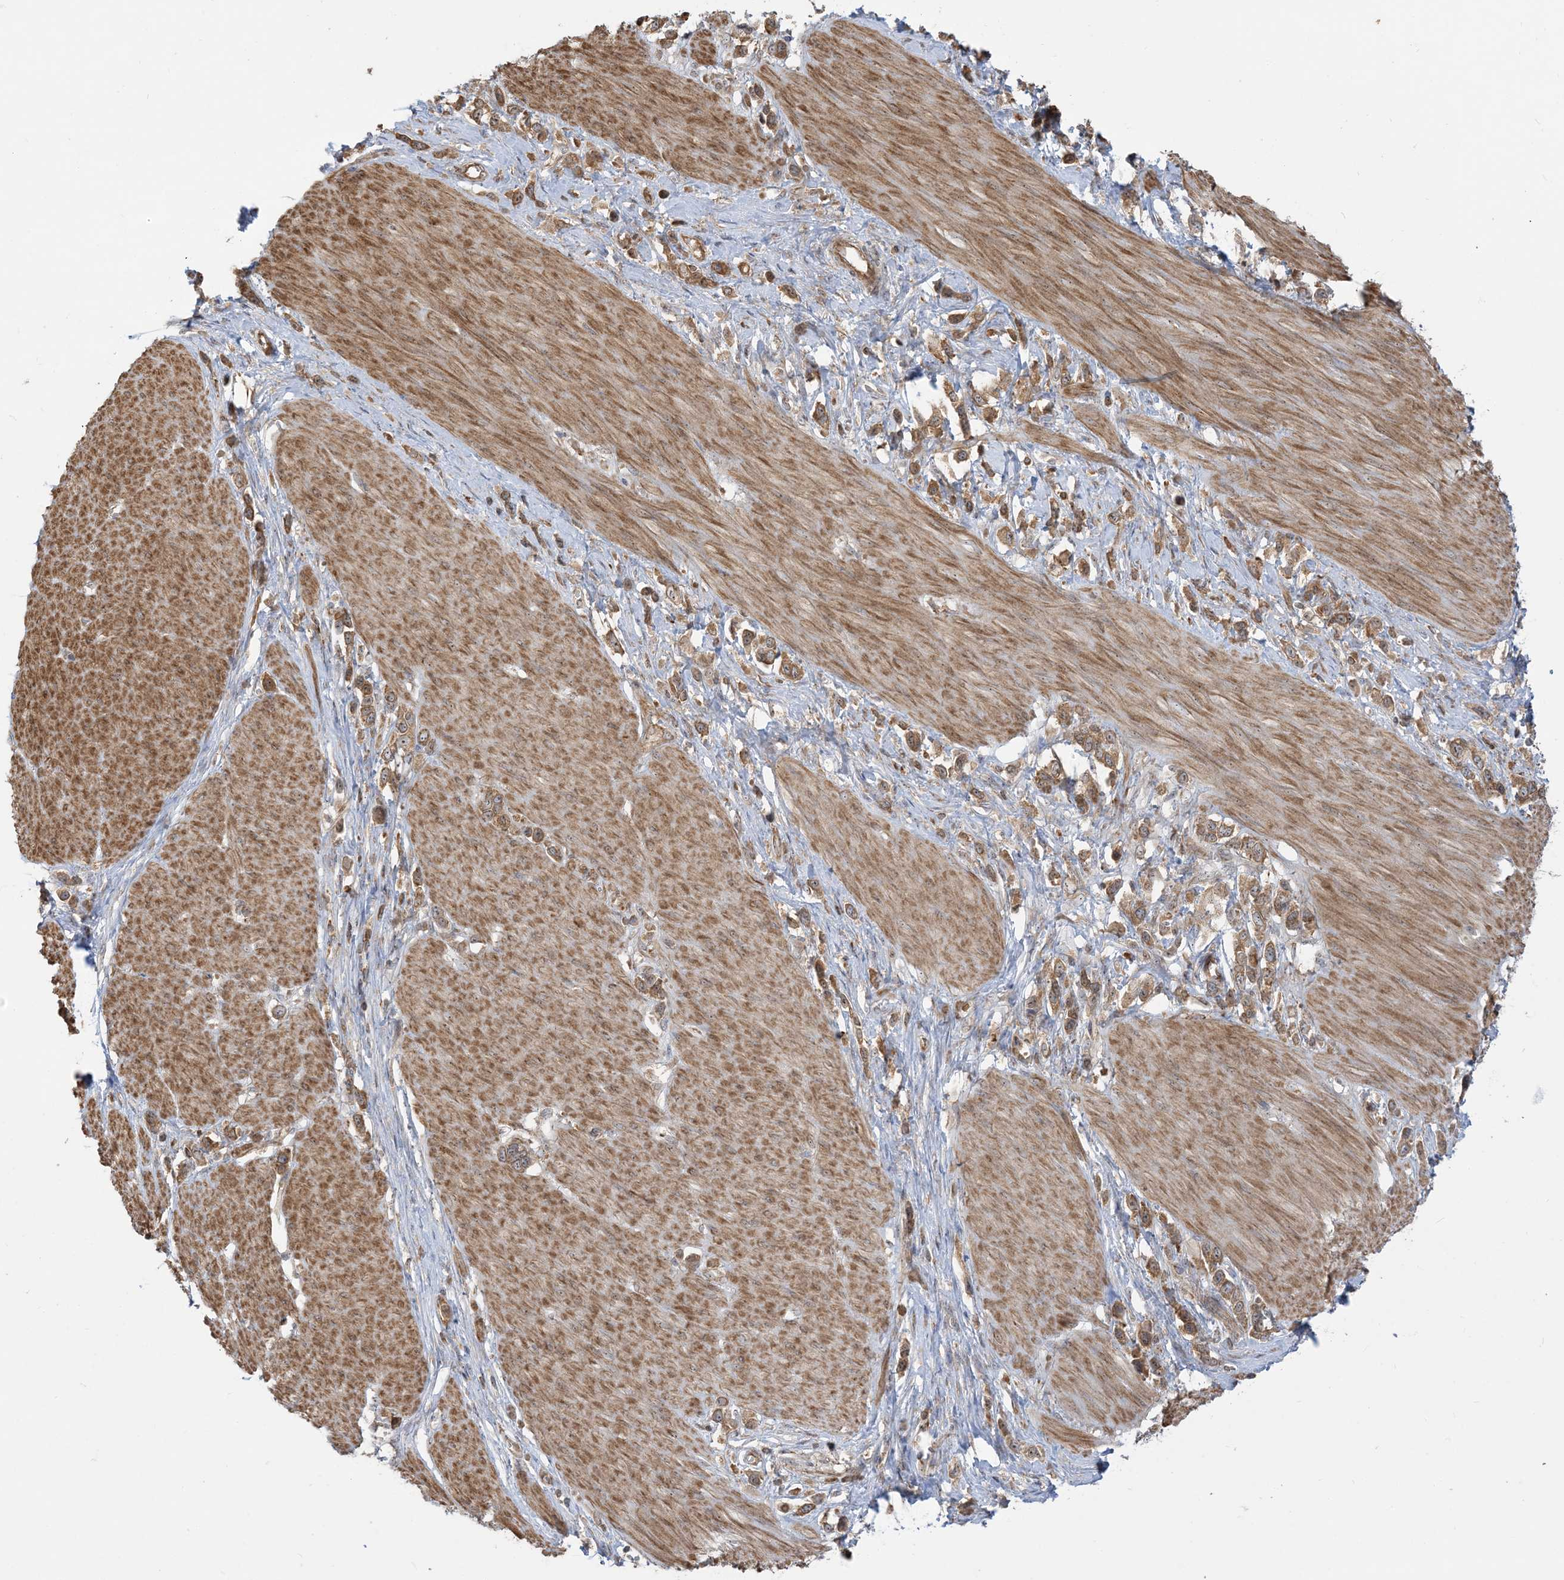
{"staining": {"intensity": "moderate", "quantity": ">75%", "location": "cytoplasmic/membranous,nuclear"}, "tissue": "stomach cancer", "cell_type": "Tumor cells", "image_type": "cancer", "snomed": [{"axis": "morphology", "description": "Adenocarcinoma, NOS"}, {"axis": "topography", "description": "Stomach"}], "caption": "Moderate cytoplasmic/membranous and nuclear protein expression is present in about >75% of tumor cells in stomach cancer. The protein of interest is stained brown, and the nuclei are stained in blue (DAB IHC with brightfield microscopy, high magnification).", "gene": "SRP72", "patient": {"sex": "female", "age": 65}}